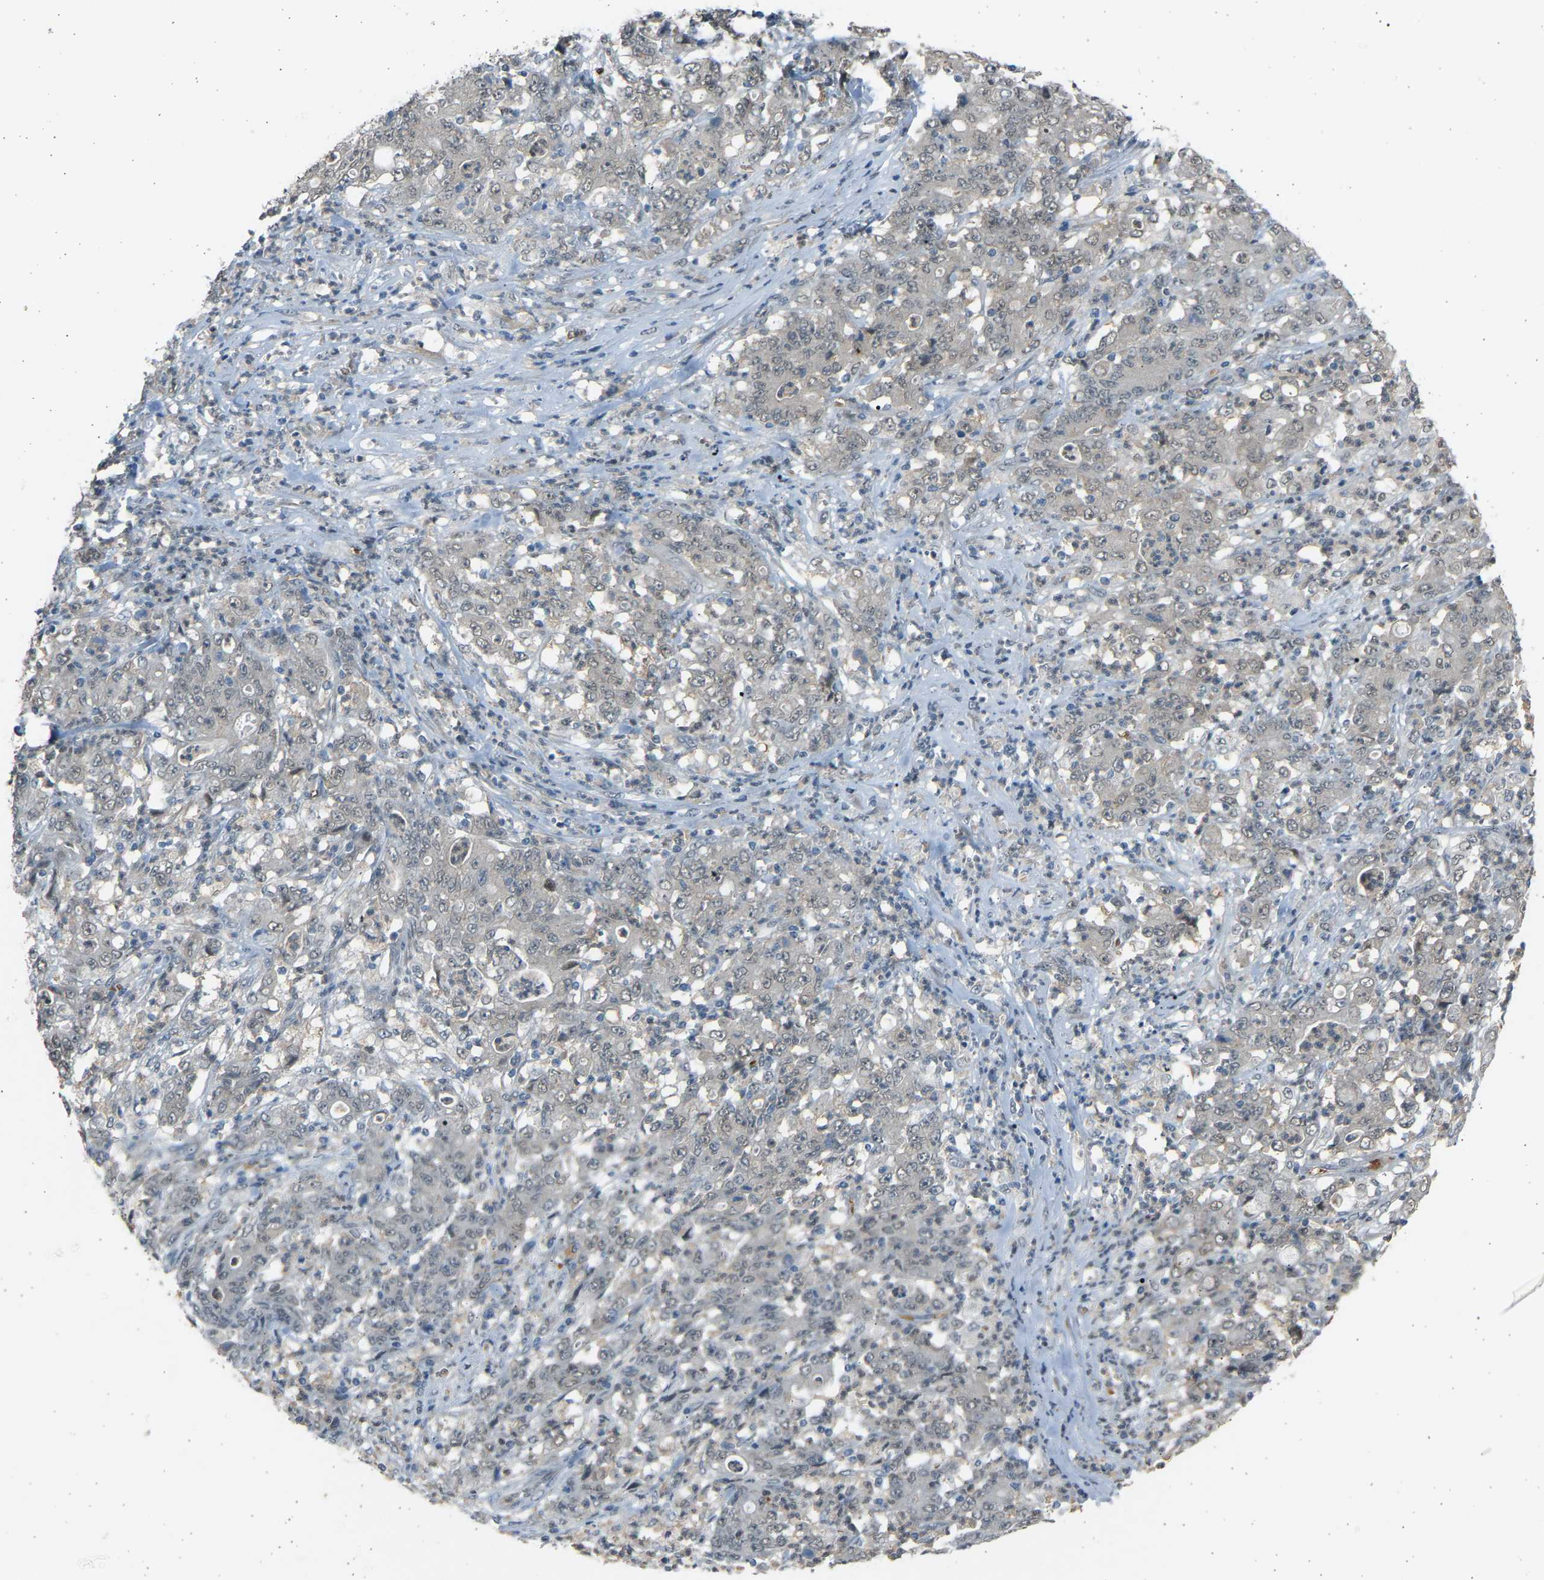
{"staining": {"intensity": "weak", "quantity": "<25%", "location": "nuclear"}, "tissue": "stomach cancer", "cell_type": "Tumor cells", "image_type": "cancer", "snomed": [{"axis": "morphology", "description": "Adenocarcinoma, NOS"}, {"axis": "topography", "description": "Stomach, lower"}], "caption": "High magnification brightfield microscopy of stomach adenocarcinoma stained with DAB (3,3'-diaminobenzidine) (brown) and counterstained with hematoxylin (blue): tumor cells show no significant staining. The staining was performed using DAB to visualize the protein expression in brown, while the nuclei were stained in blue with hematoxylin (Magnification: 20x).", "gene": "BIRC2", "patient": {"sex": "female", "age": 71}}